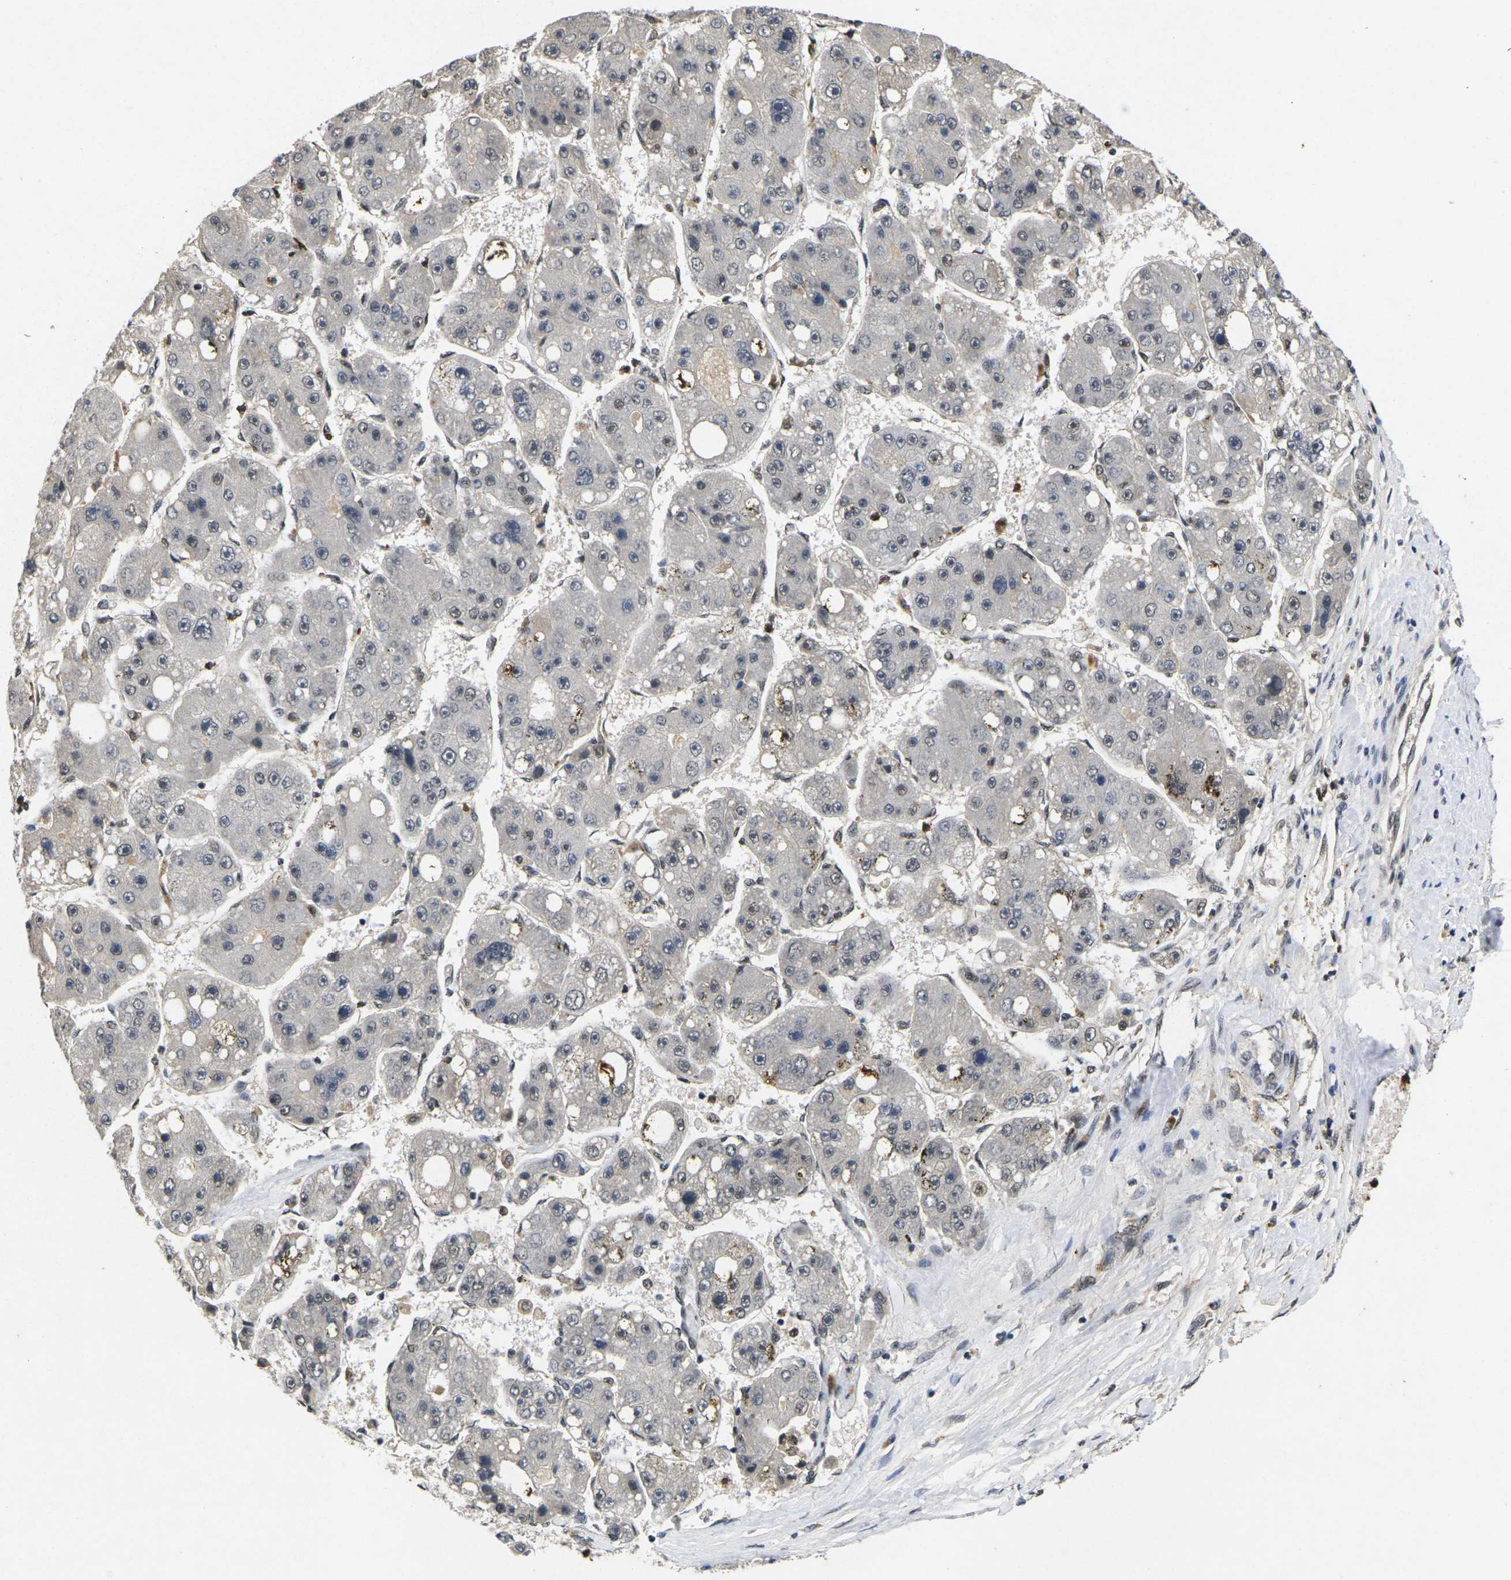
{"staining": {"intensity": "negative", "quantity": "none", "location": "none"}, "tissue": "liver cancer", "cell_type": "Tumor cells", "image_type": "cancer", "snomed": [{"axis": "morphology", "description": "Carcinoma, Hepatocellular, NOS"}, {"axis": "topography", "description": "Liver"}], "caption": "Immunohistochemistry of liver cancer (hepatocellular carcinoma) shows no expression in tumor cells. (DAB (3,3'-diaminobenzidine) immunohistochemistry with hematoxylin counter stain).", "gene": "GTF2E1", "patient": {"sex": "female", "age": 61}}